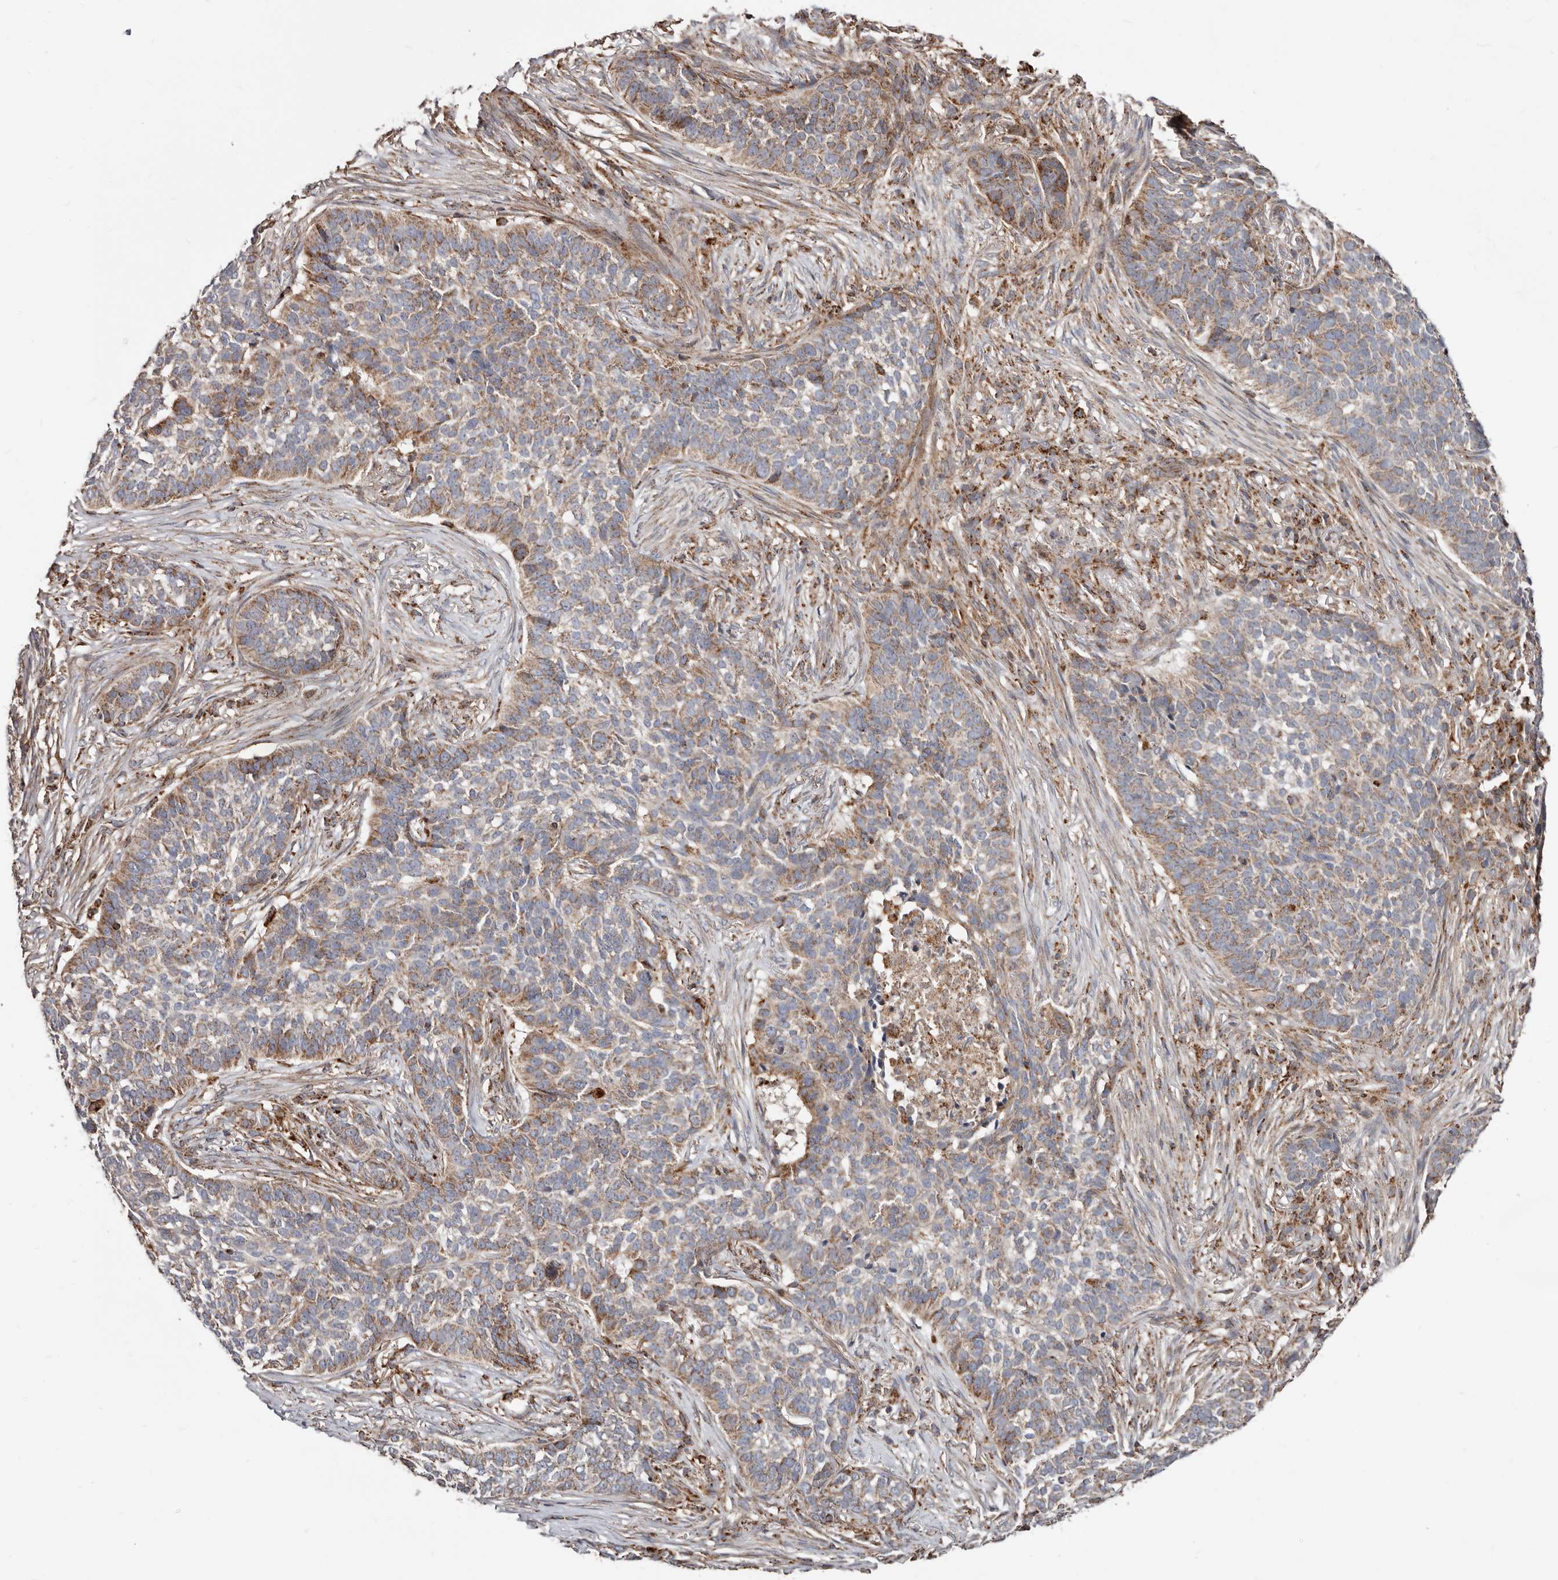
{"staining": {"intensity": "moderate", "quantity": "25%-75%", "location": "cytoplasmic/membranous"}, "tissue": "skin cancer", "cell_type": "Tumor cells", "image_type": "cancer", "snomed": [{"axis": "morphology", "description": "Basal cell carcinoma"}, {"axis": "topography", "description": "Skin"}], "caption": "Immunohistochemical staining of skin basal cell carcinoma displays moderate cytoplasmic/membranous protein staining in about 25%-75% of tumor cells. (IHC, brightfield microscopy, high magnification).", "gene": "PRKACB", "patient": {"sex": "male", "age": 85}}